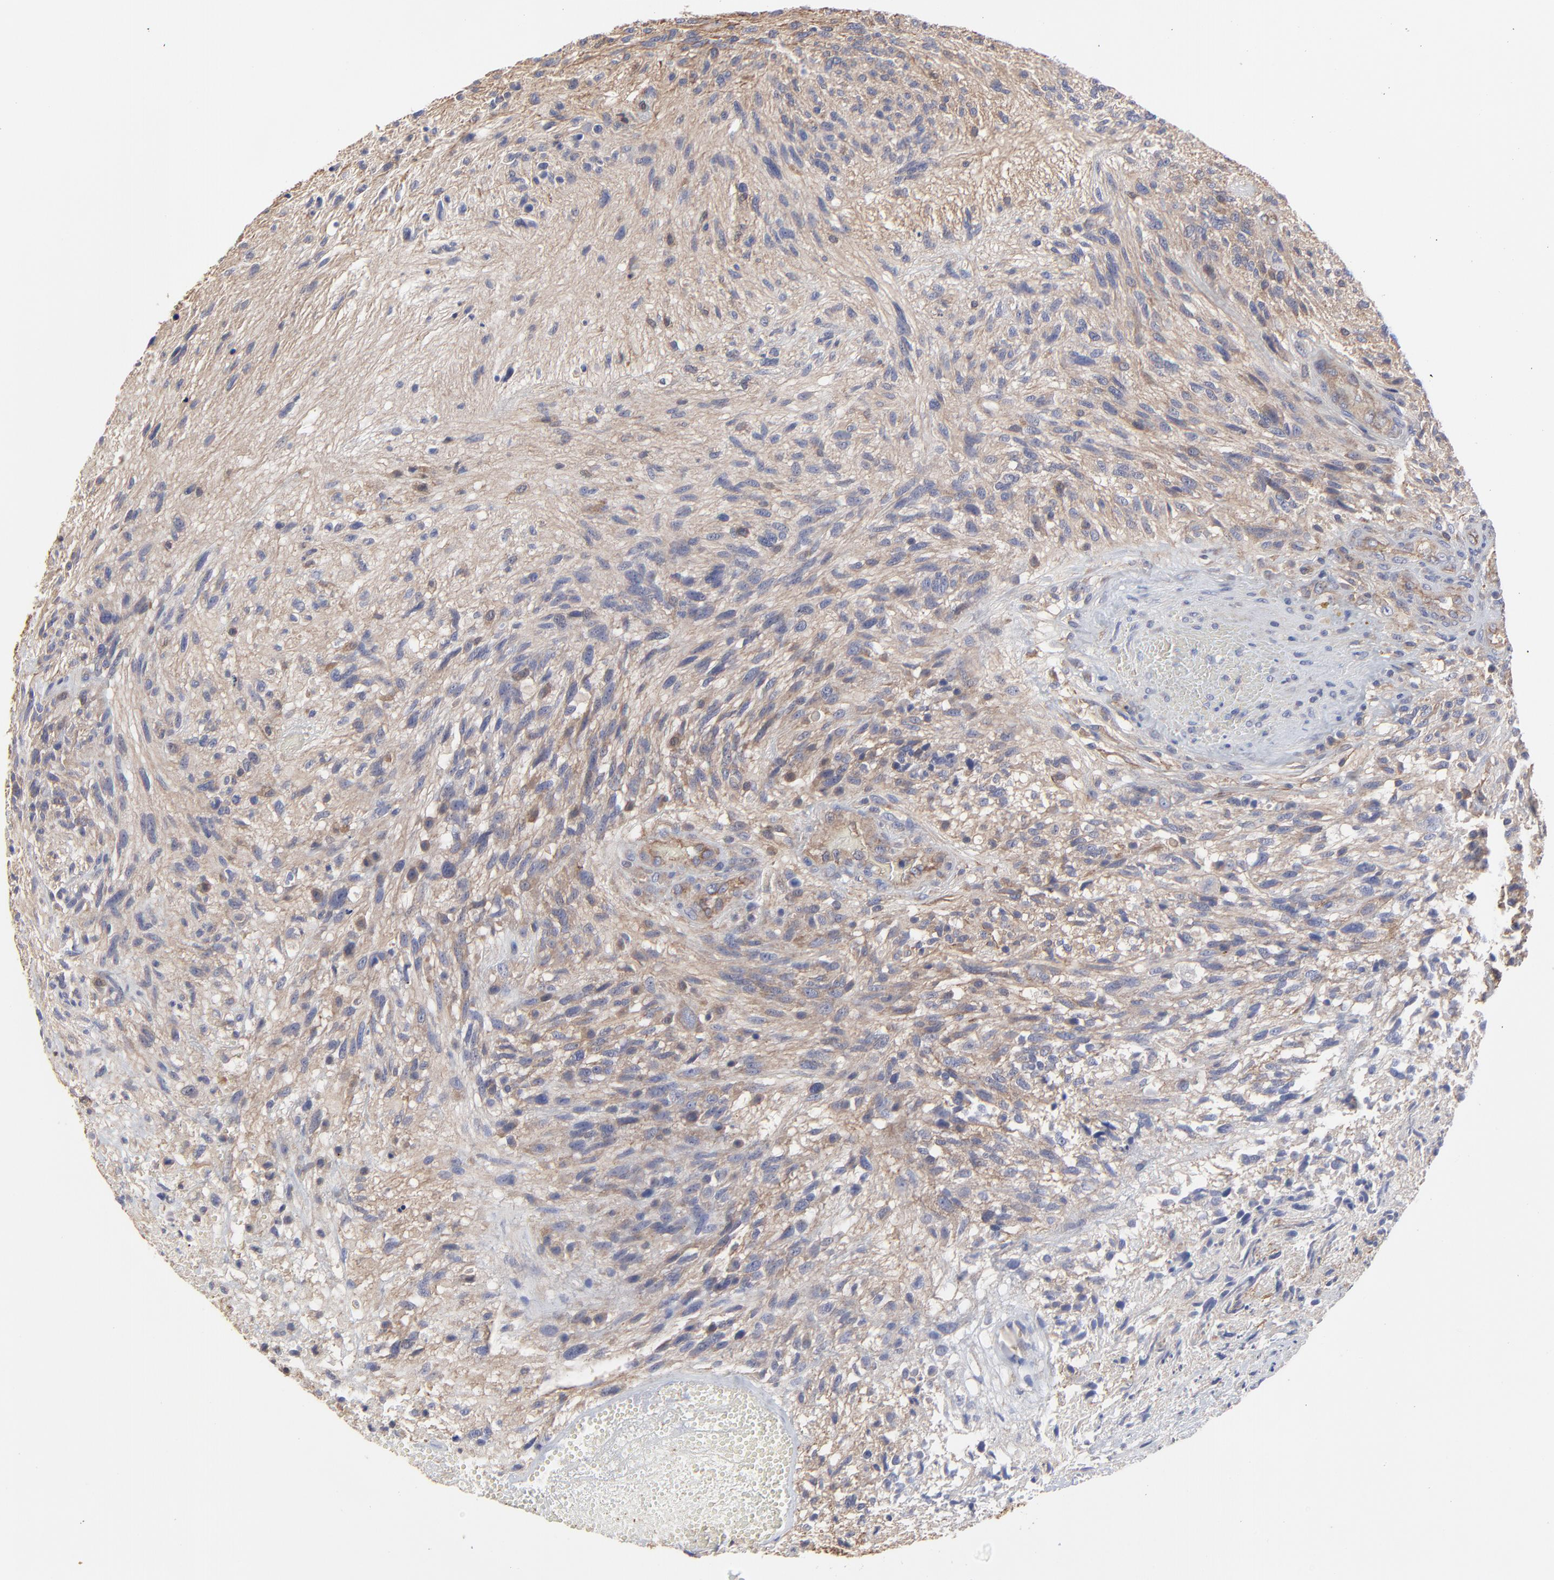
{"staining": {"intensity": "moderate", "quantity": "25%-75%", "location": "cytoplasmic/membranous"}, "tissue": "glioma", "cell_type": "Tumor cells", "image_type": "cancer", "snomed": [{"axis": "morphology", "description": "Normal tissue, NOS"}, {"axis": "morphology", "description": "Glioma, malignant, High grade"}, {"axis": "topography", "description": "Cerebral cortex"}], "caption": "Moderate cytoplasmic/membranous positivity is present in approximately 25%-75% of tumor cells in malignant glioma (high-grade).", "gene": "ARMT1", "patient": {"sex": "male", "age": 75}}